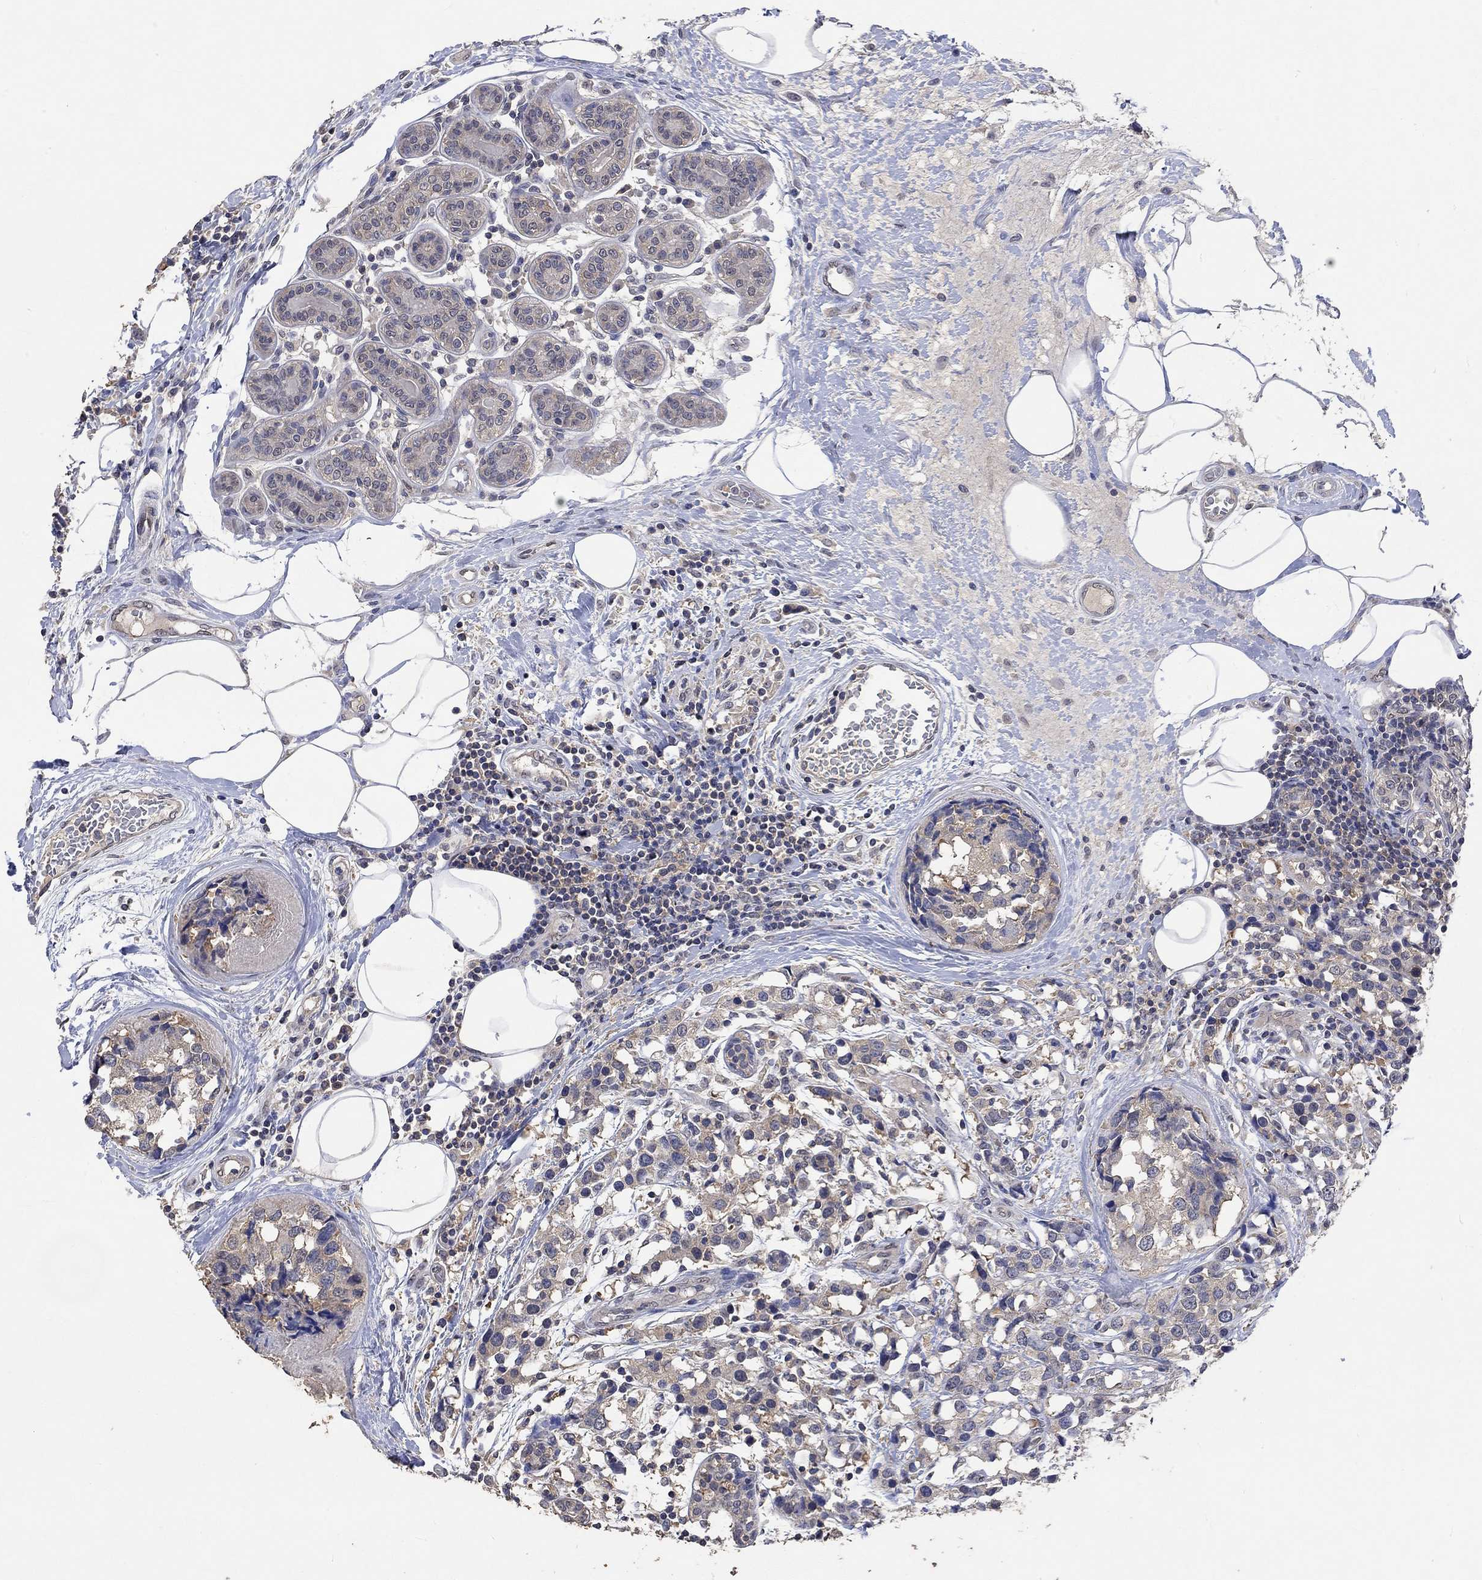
{"staining": {"intensity": "weak", "quantity": ">75%", "location": "cytoplasmic/membranous"}, "tissue": "breast cancer", "cell_type": "Tumor cells", "image_type": "cancer", "snomed": [{"axis": "morphology", "description": "Lobular carcinoma"}, {"axis": "topography", "description": "Breast"}], "caption": "Breast lobular carcinoma stained with DAB (3,3'-diaminobenzidine) immunohistochemistry demonstrates low levels of weak cytoplasmic/membranous staining in approximately >75% of tumor cells.", "gene": "PTPN20", "patient": {"sex": "female", "age": 59}}